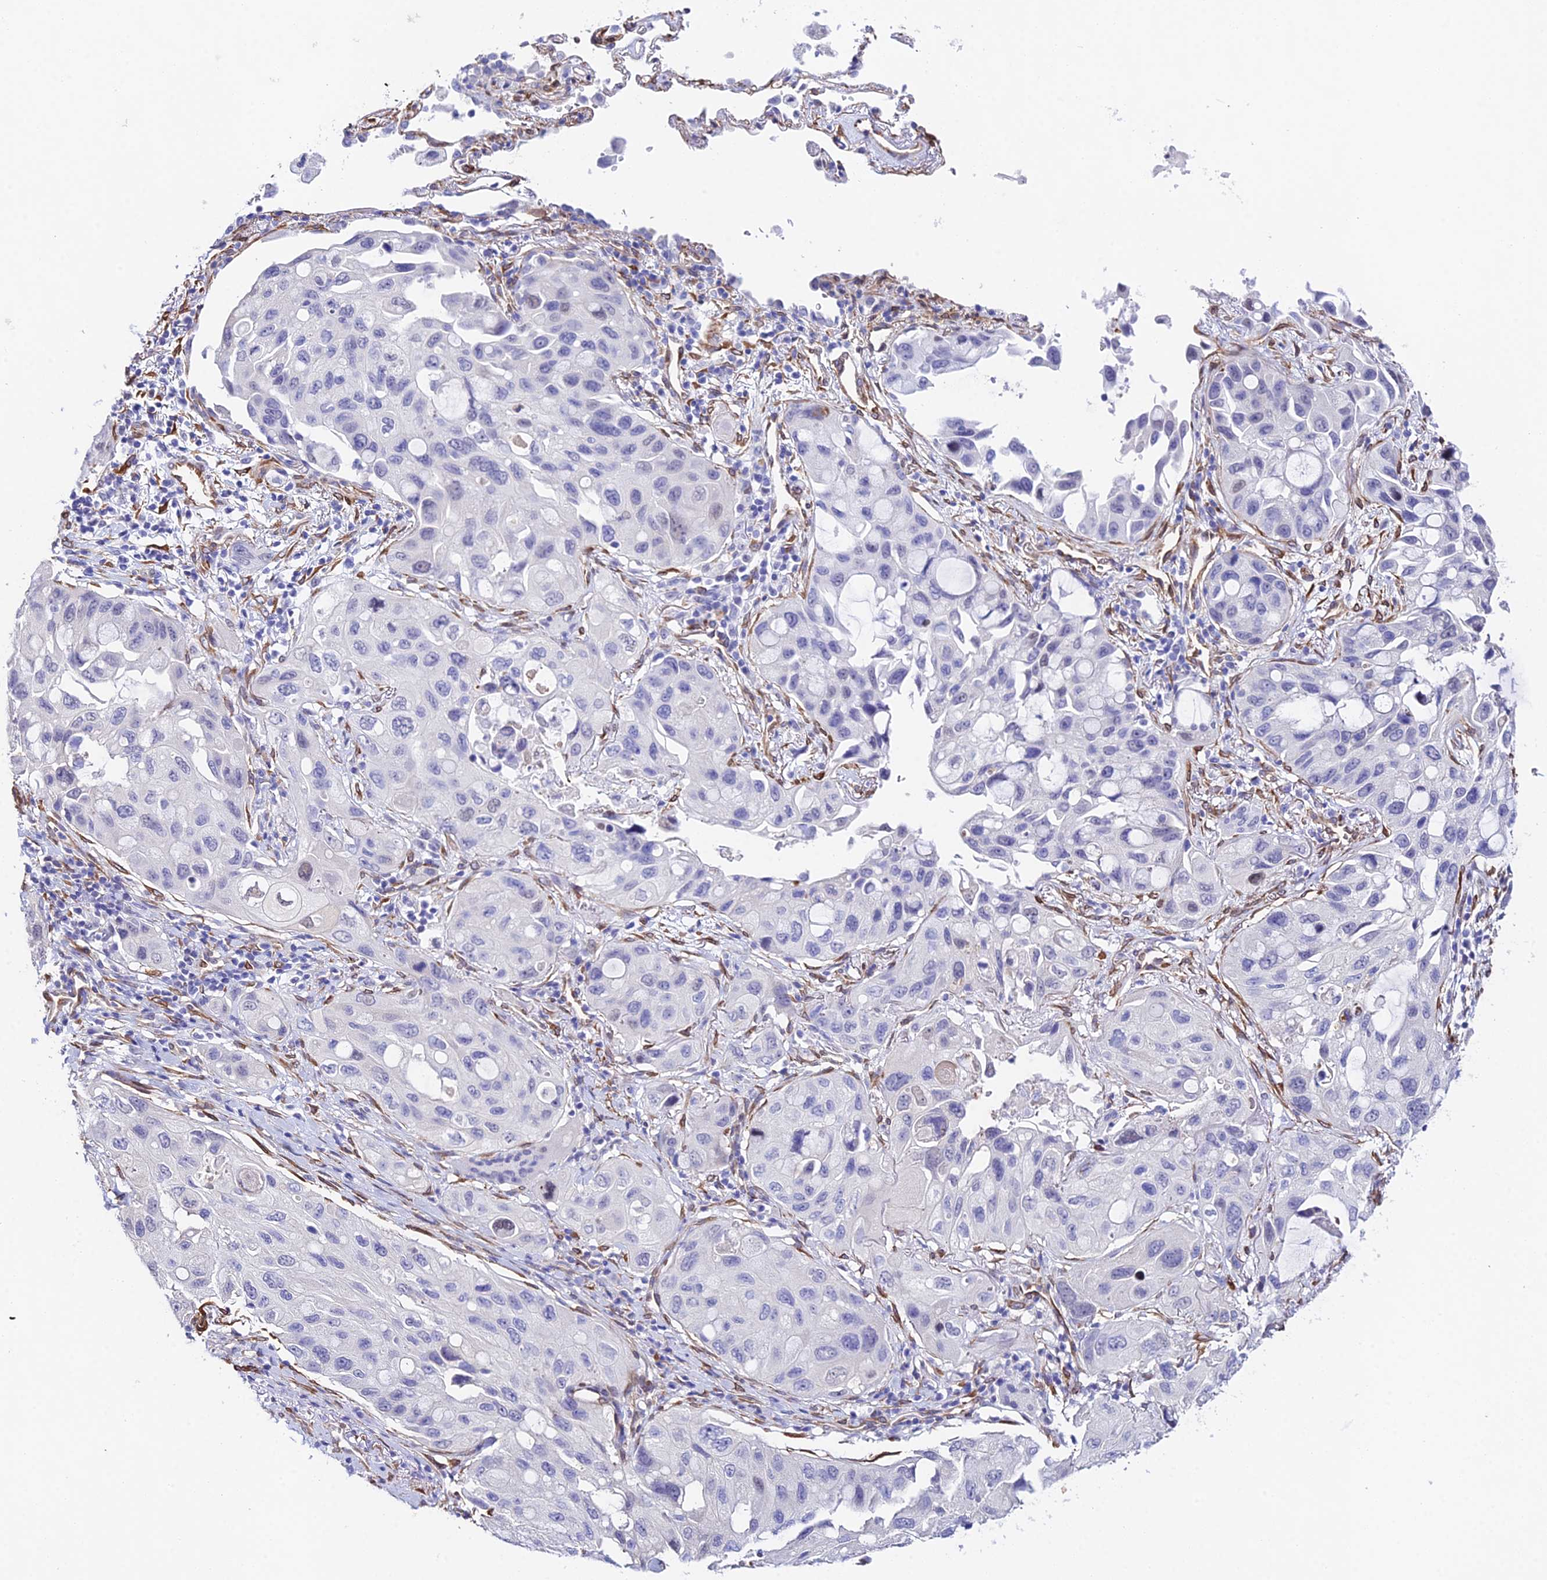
{"staining": {"intensity": "negative", "quantity": "none", "location": "none"}, "tissue": "lung cancer", "cell_type": "Tumor cells", "image_type": "cancer", "snomed": [{"axis": "morphology", "description": "Squamous cell carcinoma, NOS"}, {"axis": "topography", "description": "Lung"}], "caption": "Lung squamous cell carcinoma stained for a protein using immunohistochemistry (IHC) exhibits no expression tumor cells.", "gene": "MXRA7", "patient": {"sex": "female", "age": 73}}